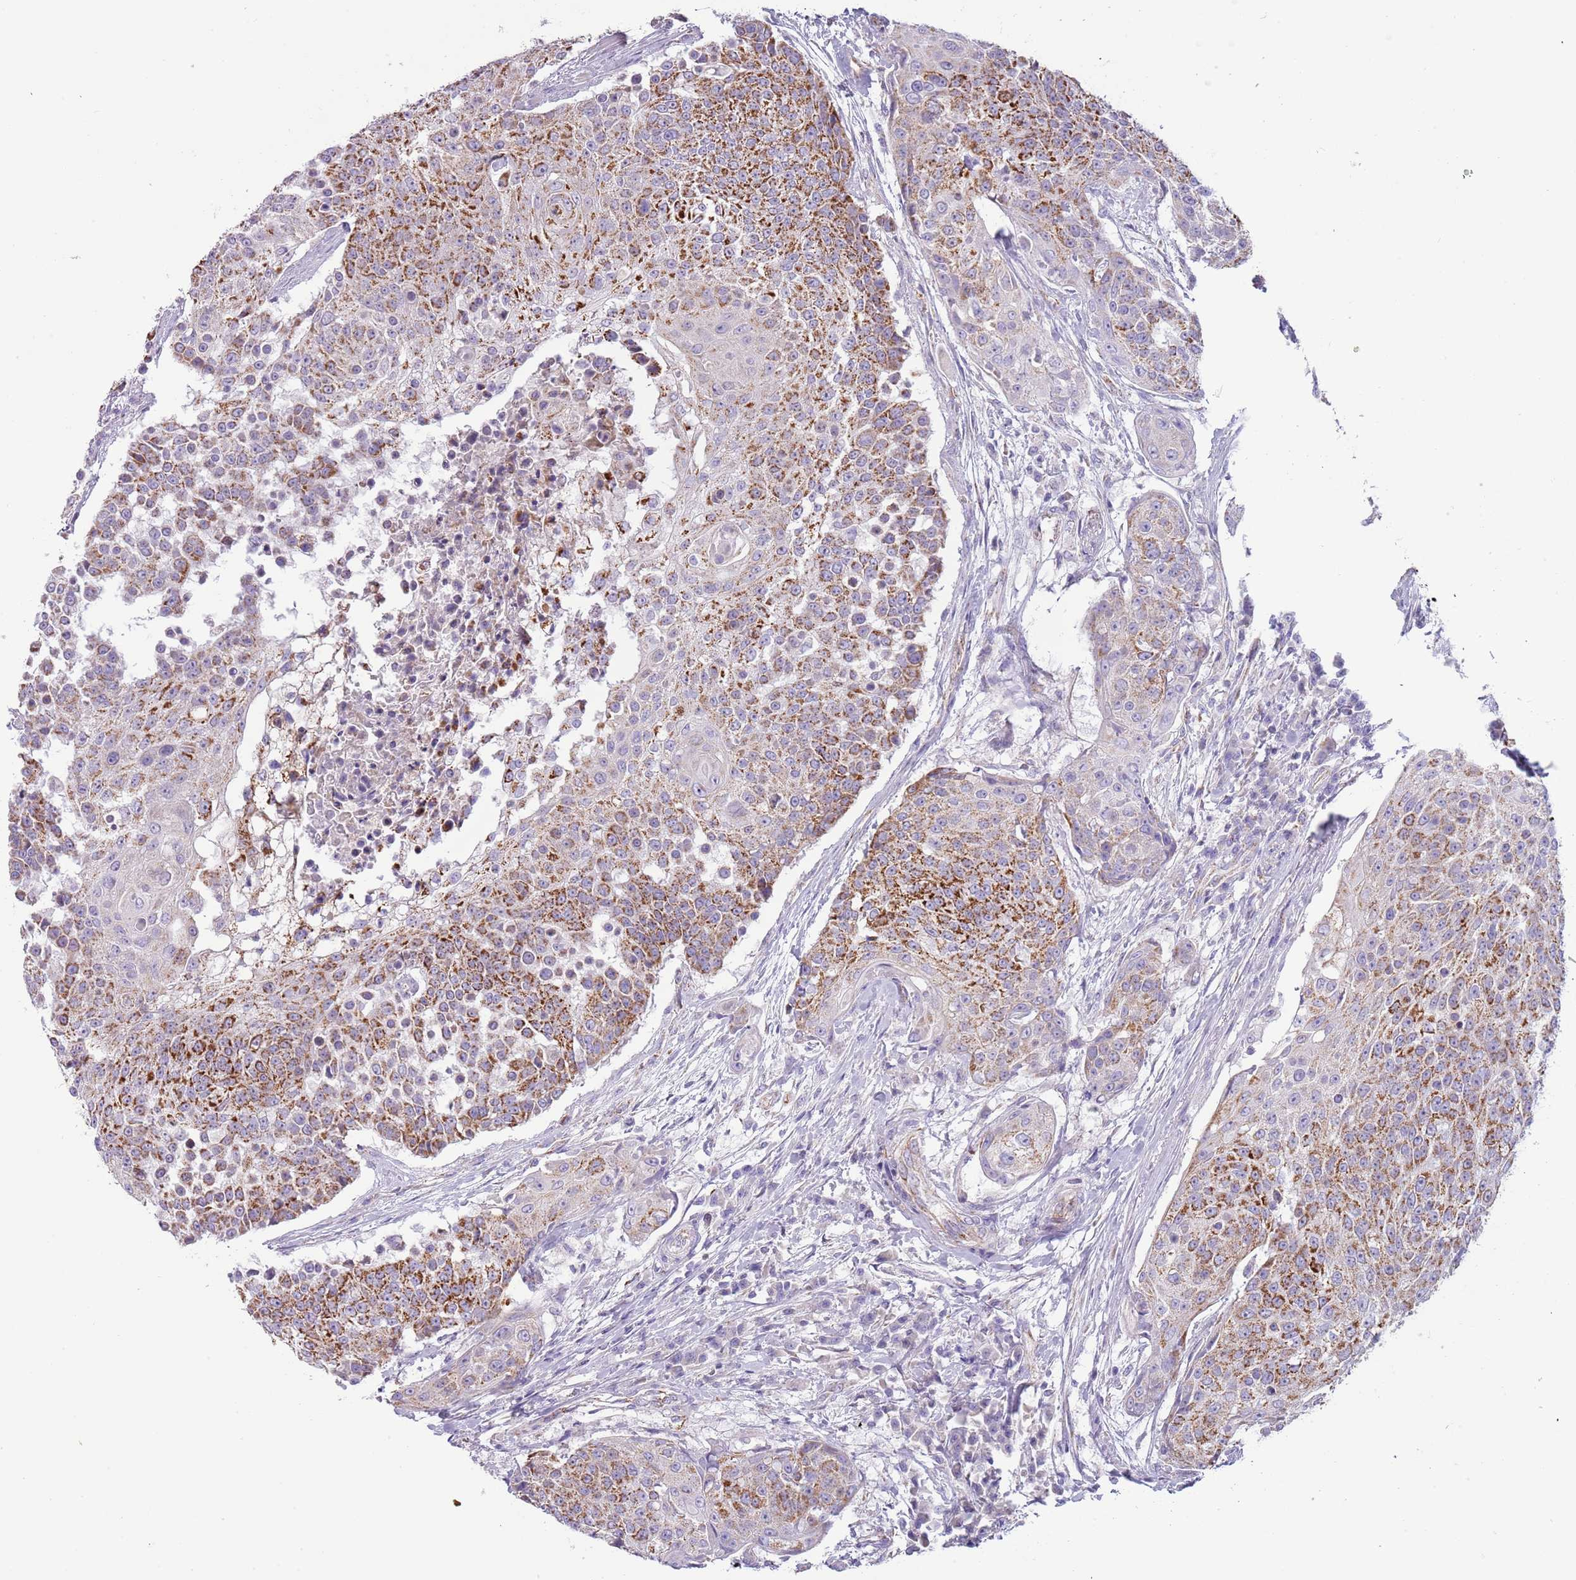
{"staining": {"intensity": "moderate", "quantity": ">75%", "location": "cytoplasmic/membranous"}, "tissue": "urothelial cancer", "cell_type": "Tumor cells", "image_type": "cancer", "snomed": [{"axis": "morphology", "description": "Urothelial carcinoma, High grade"}, {"axis": "topography", "description": "Urinary bladder"}], "caption": "Immunohistochemical staining of human urothelial cancer exhibits medium levels of moderate cytoplasmic/membranous positivity in about >75% of tumor cells.", "gene": "RNF222", "patient": {"sex": "female", "age": 63}}